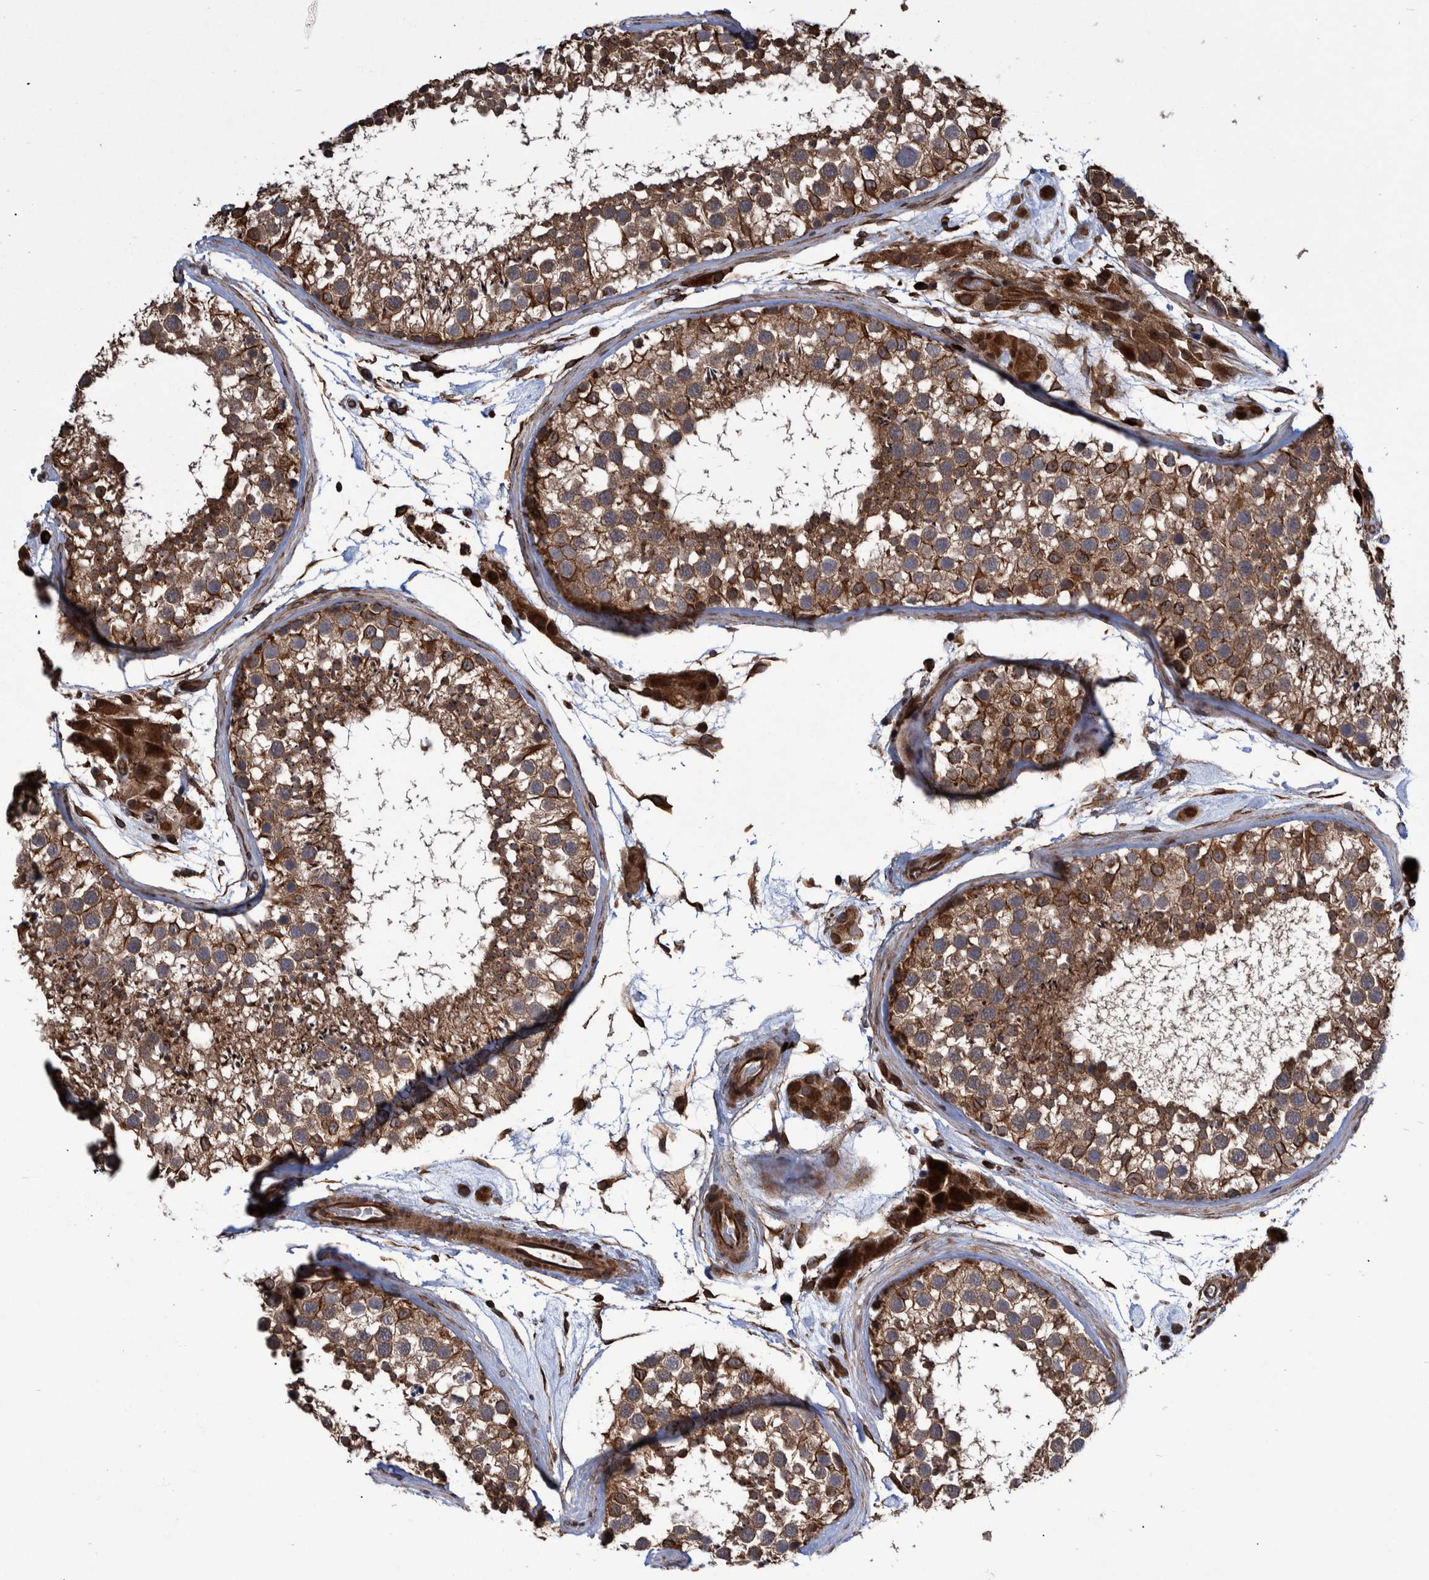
{"staining": {"intensity": "strong", "quantity": ">75%", "location": "cytoplasmic/membranous"}, "tissue": "testis", "cell_type": "Cells in seminiferous ducts", "image_type": "normal", "snomed": [{"axis": "morphology", "description": "Normal tissue, NOS"}, {"axis": "topography", "description": "Testis"}], "caption": "IHC micrograph of benign human testis stained for a protein (brown), which exhibits high levels of strong cytoplasmic/membranous positivity in approximately >75% of cells in seminiferous ducts.", "gene": "TNFRSF10B", "patient": {"sex": "male", "age": 46}}